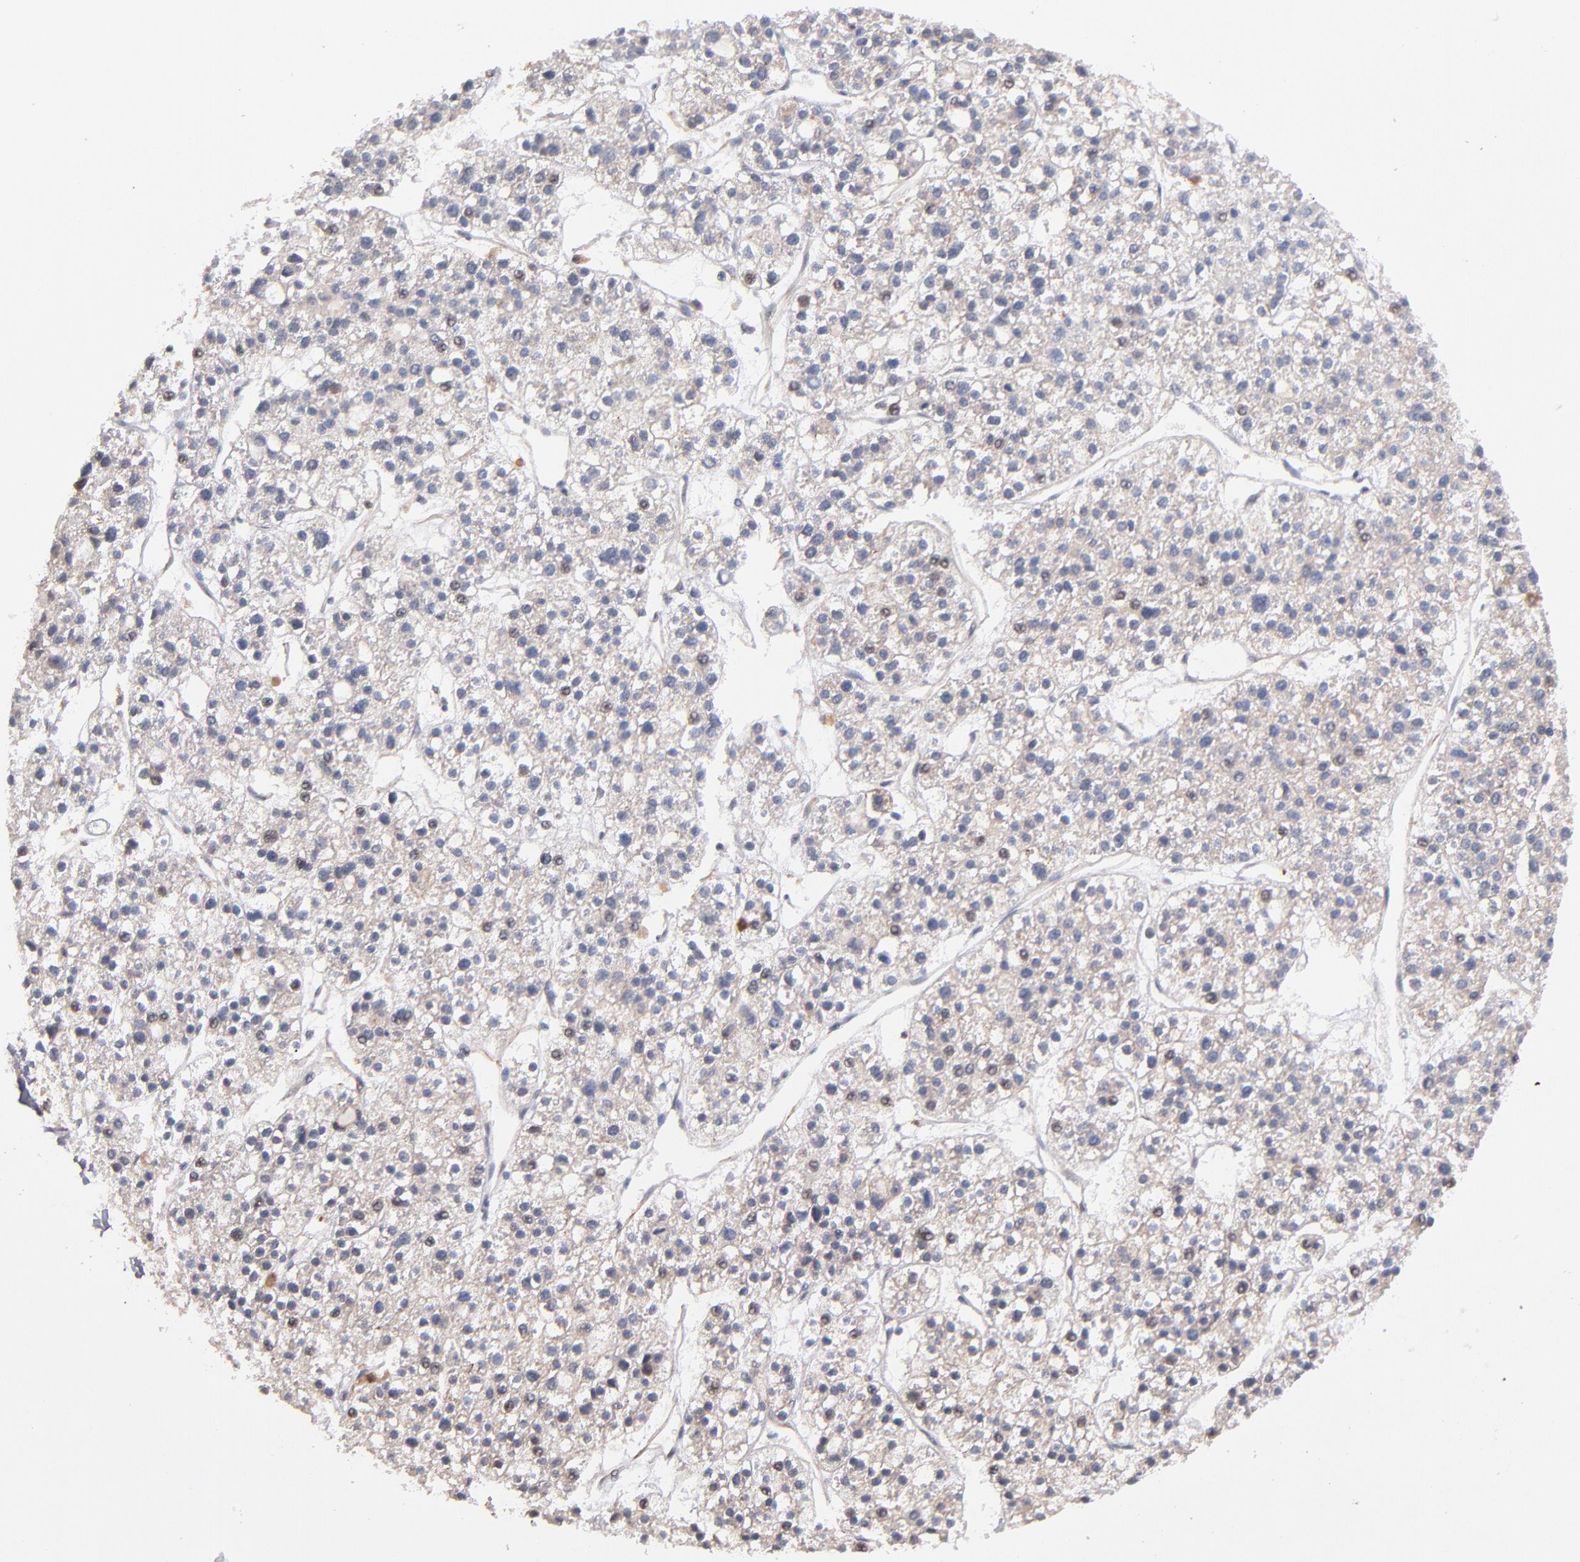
{"staining": {"intensity": "weak", "quantity": ">75%", "location": "cytoplasmic/membranous"}, "tissue": "liver cancer", "cell_type": "Tumor cells", "image_type": "cancer", "snomed": [{"axis": "morphology", "description": "Carcinoma, Hepatocellular, NOS"}, {"axis": "topography", "description": "Liver"}], "caption": "Brown immunohistochemical staining in human liver cancer reveals weak cytoplasmic/membranous expression in about >75% of tumor cells.", "gene": "GMFG", "patient": {"sex": "female", "age": 85}}